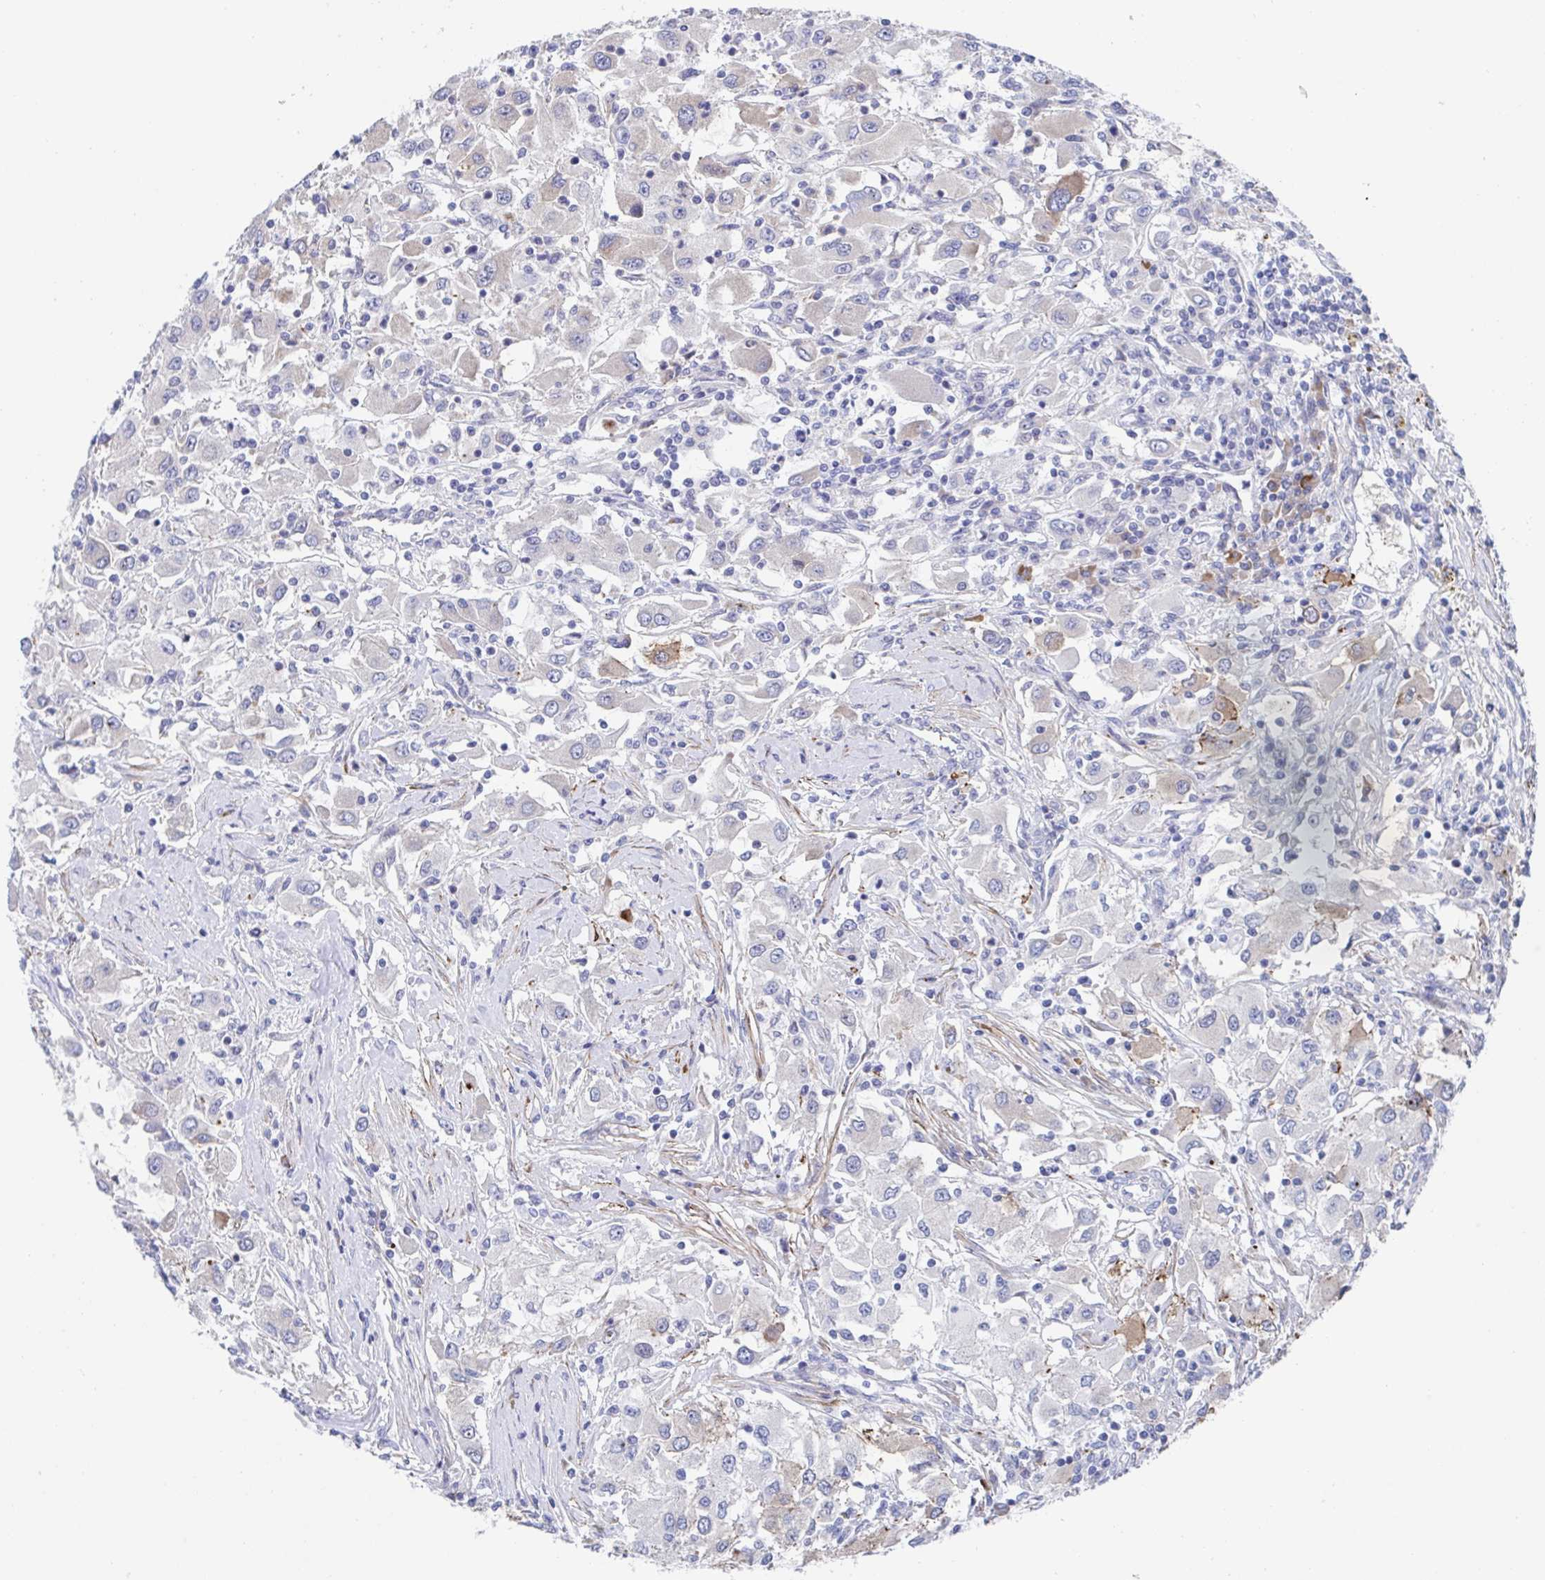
{"staining": {"intensity": "negative", "quantity": "none", "location": "none"}, "tissue": "renal cancer", "cell_type": "Tumor cells", "image_type": "cancer", "snomed": [{"axis": "morphology", "description": "Adenocarcinoma, NOS"}, {"axis": "topography", "description": "Kidney"}], "caption": "An immunohistochemistry (IHC) image of adenocarcinoma (renal) is shown. There is no staining in tumor cells of adenocarcinoma (renal).", "gene": "KLC3", "patient": {"sex": "female", "age": 67}}